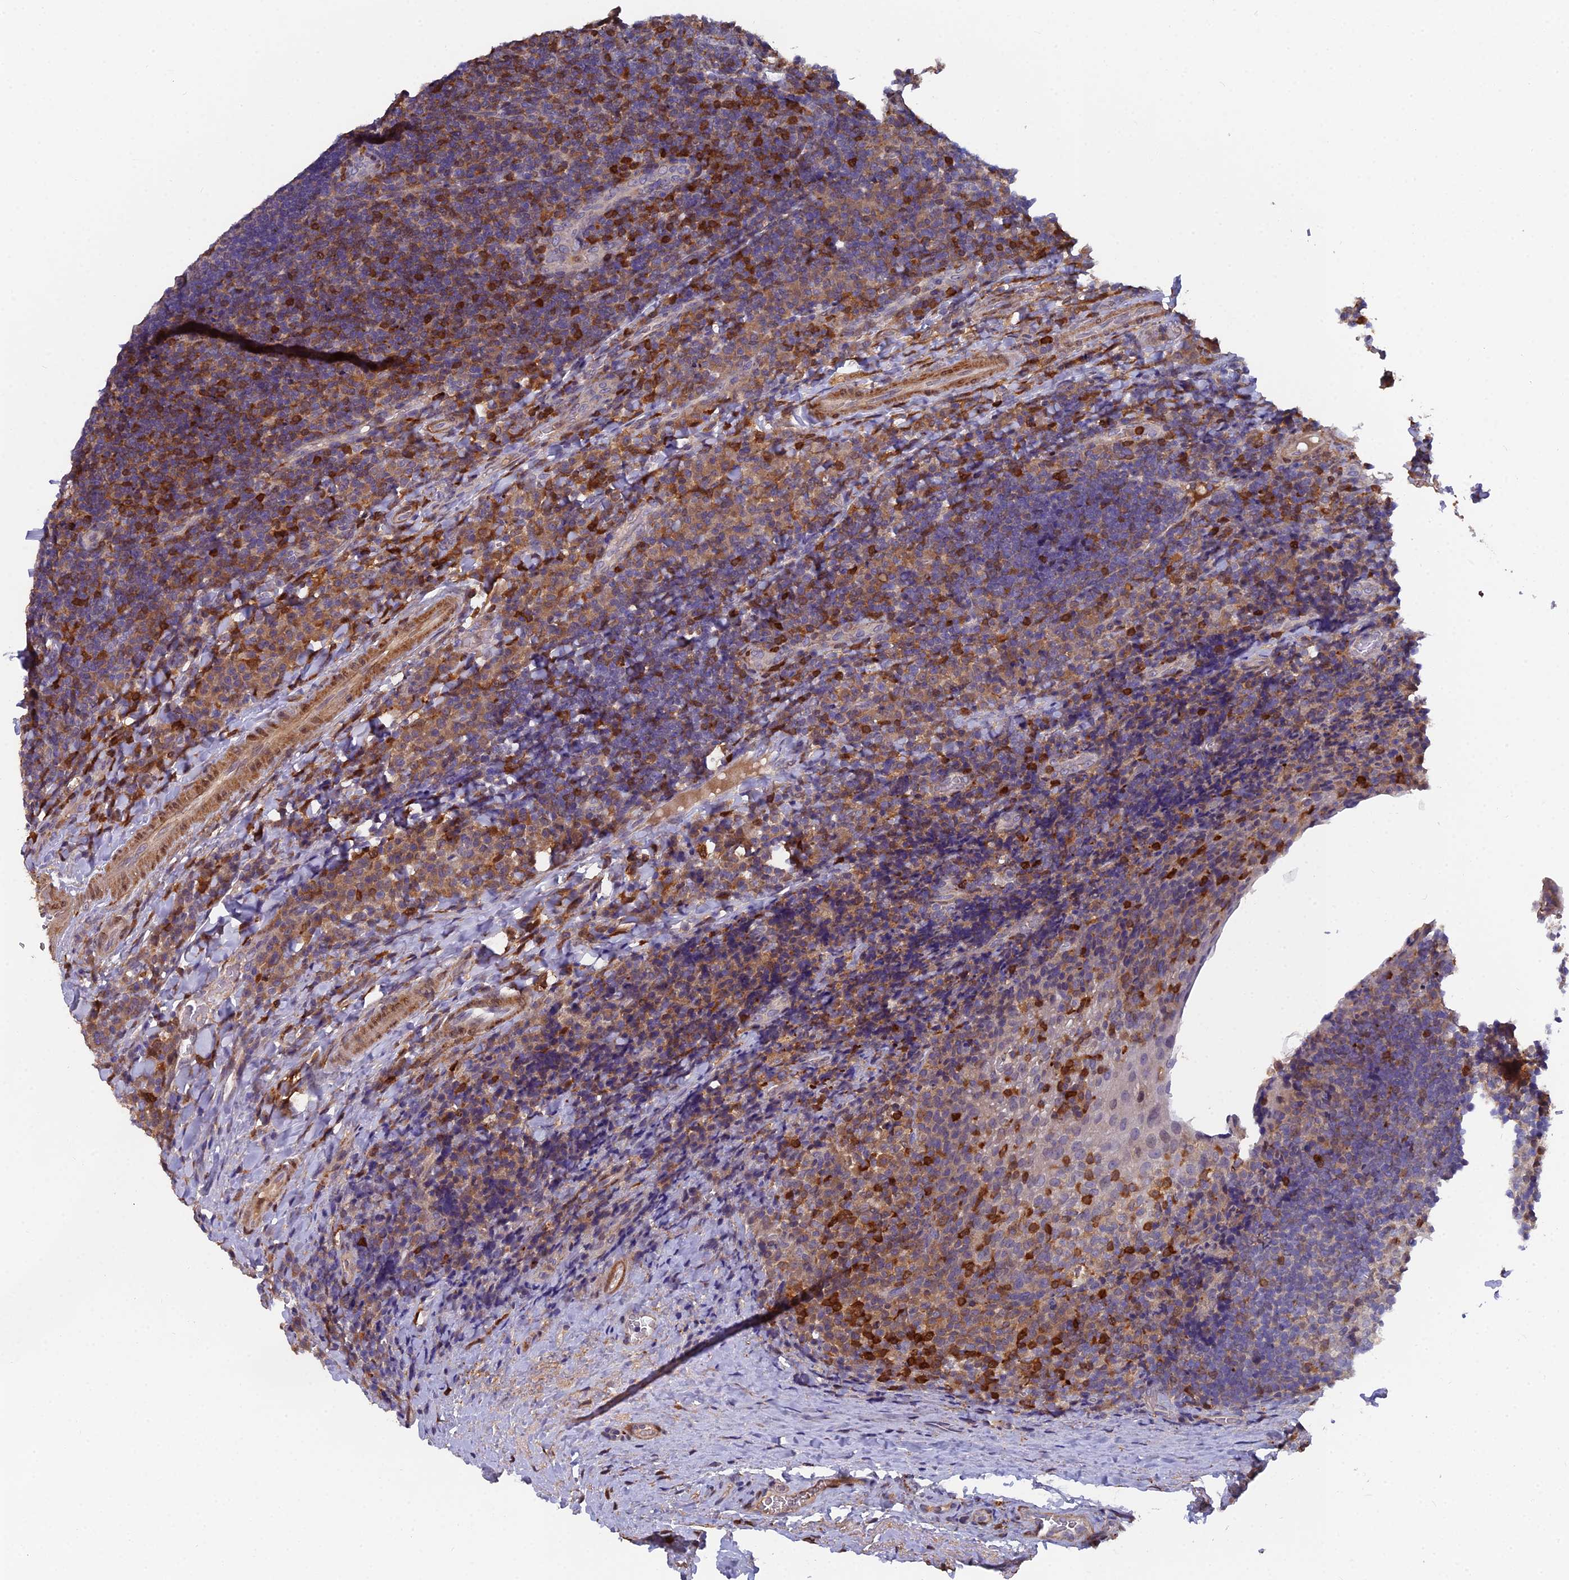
{"staining": {"intensity": "weak", "quantity": "25%-75%", "location": "cytoplasmic/membranous"}, "tissue": "tonsil", "cell_type": "Germinal center cells", "image_type": "normal", "snomed": [{"axis": "morphology", "description": "Normal tissue, NOS"}, {"axis": "topography", "description": "Tonsil"}], "caption": "Immunohistochemical staining of unremarkable human tonsil shows weak cytoplasmic/membranous protein expression in approximately 25%-75% of germinal center cells.", "gene": "GALK2", "patient": {"sex": "male", "age": 17}}